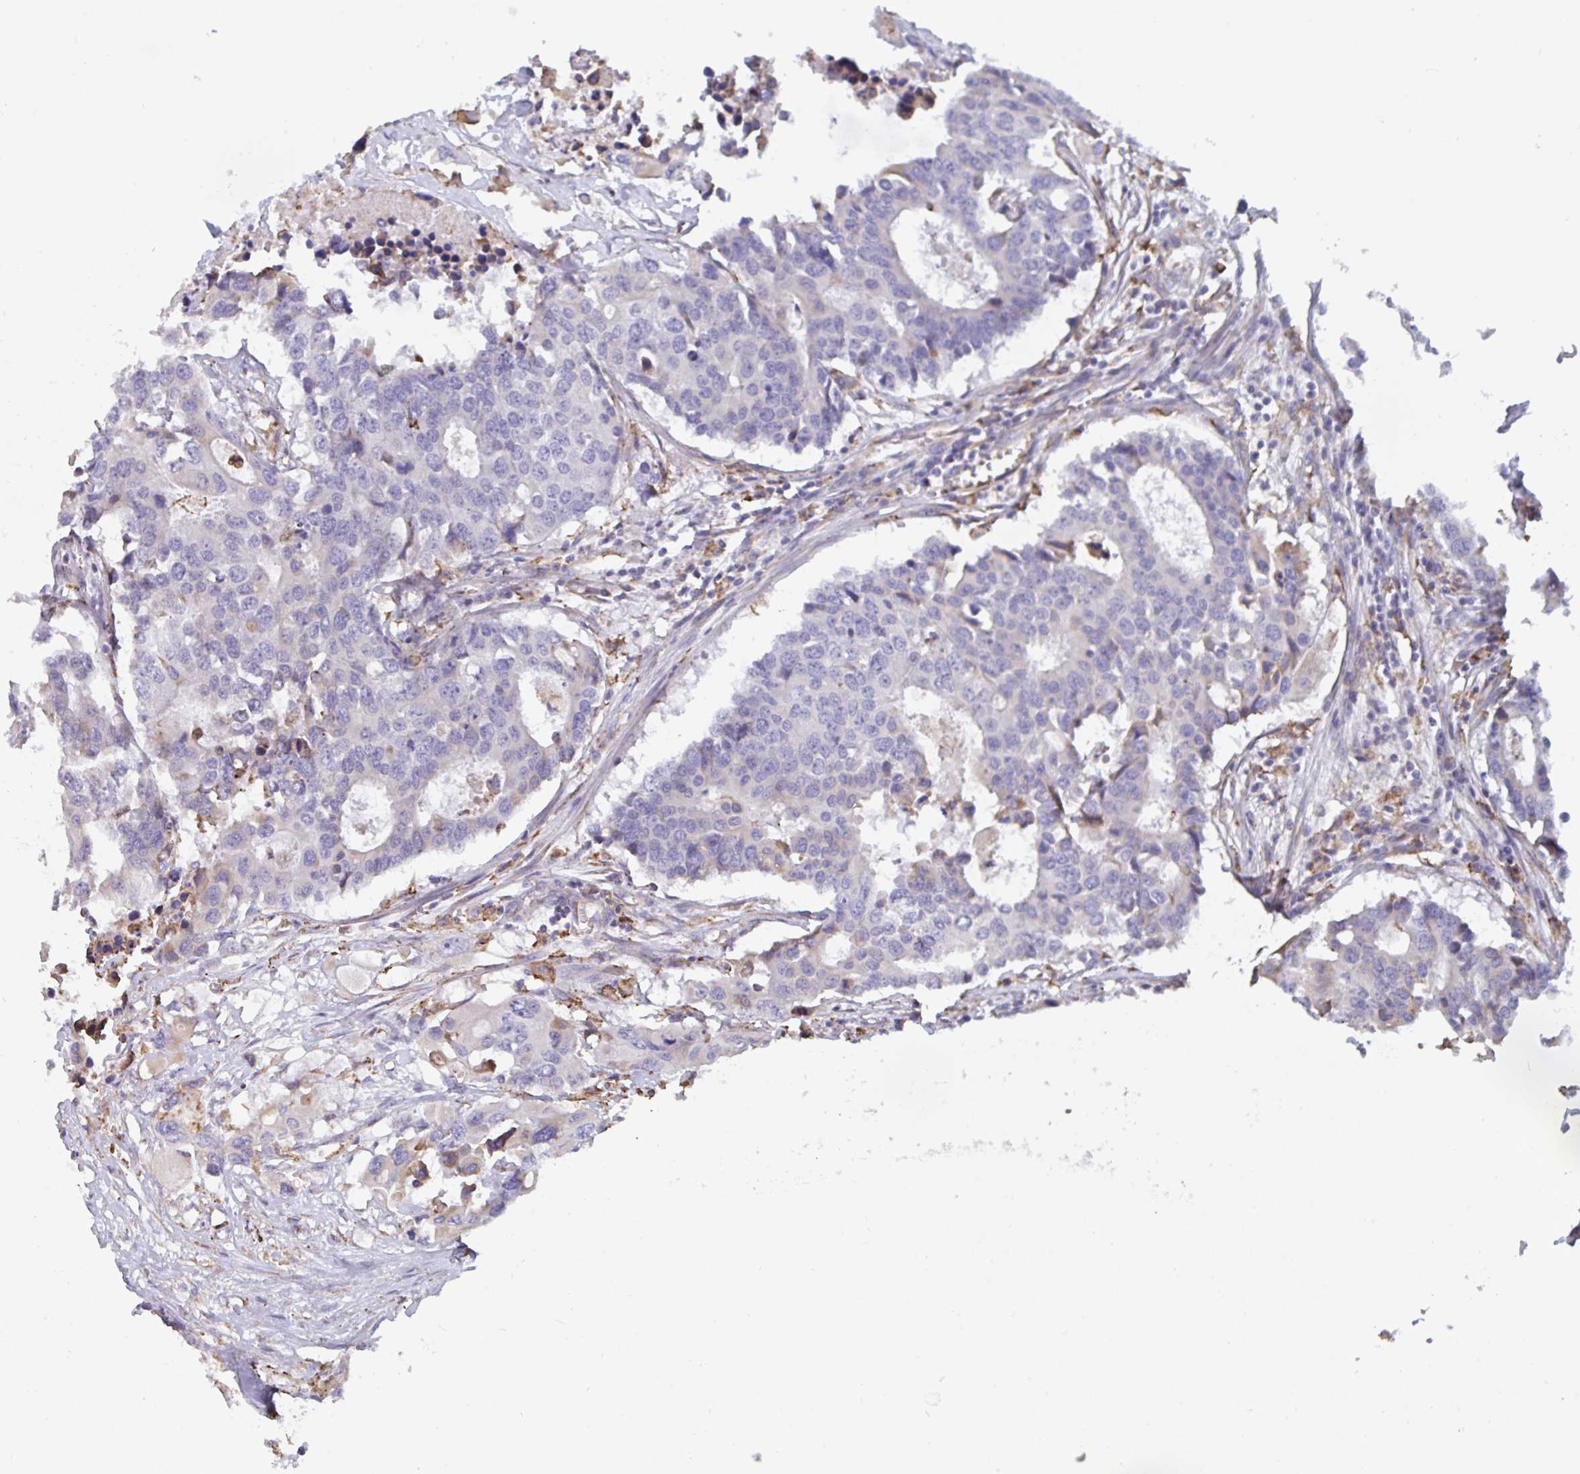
{"staining": {"intensity": "negative", "quantity": "none", "location": "none"}, "tissue": "colorectal cancer", "cell_type": "Tumor cells", "image_type": "cancer", "snomed": [{"axis": "morphology", "description": "Adenocarcinoma, NOS"}, {"axis": "topography", "description": "Colon"}], "caption": "Immunohistochemistry micrograph of human adenocarcinoma (colorectal) stained for a protein (brown), which reveals no positivity in tumor cells.", "gene": "MYMK", "patient": {"sex": "male", "age": 77}}